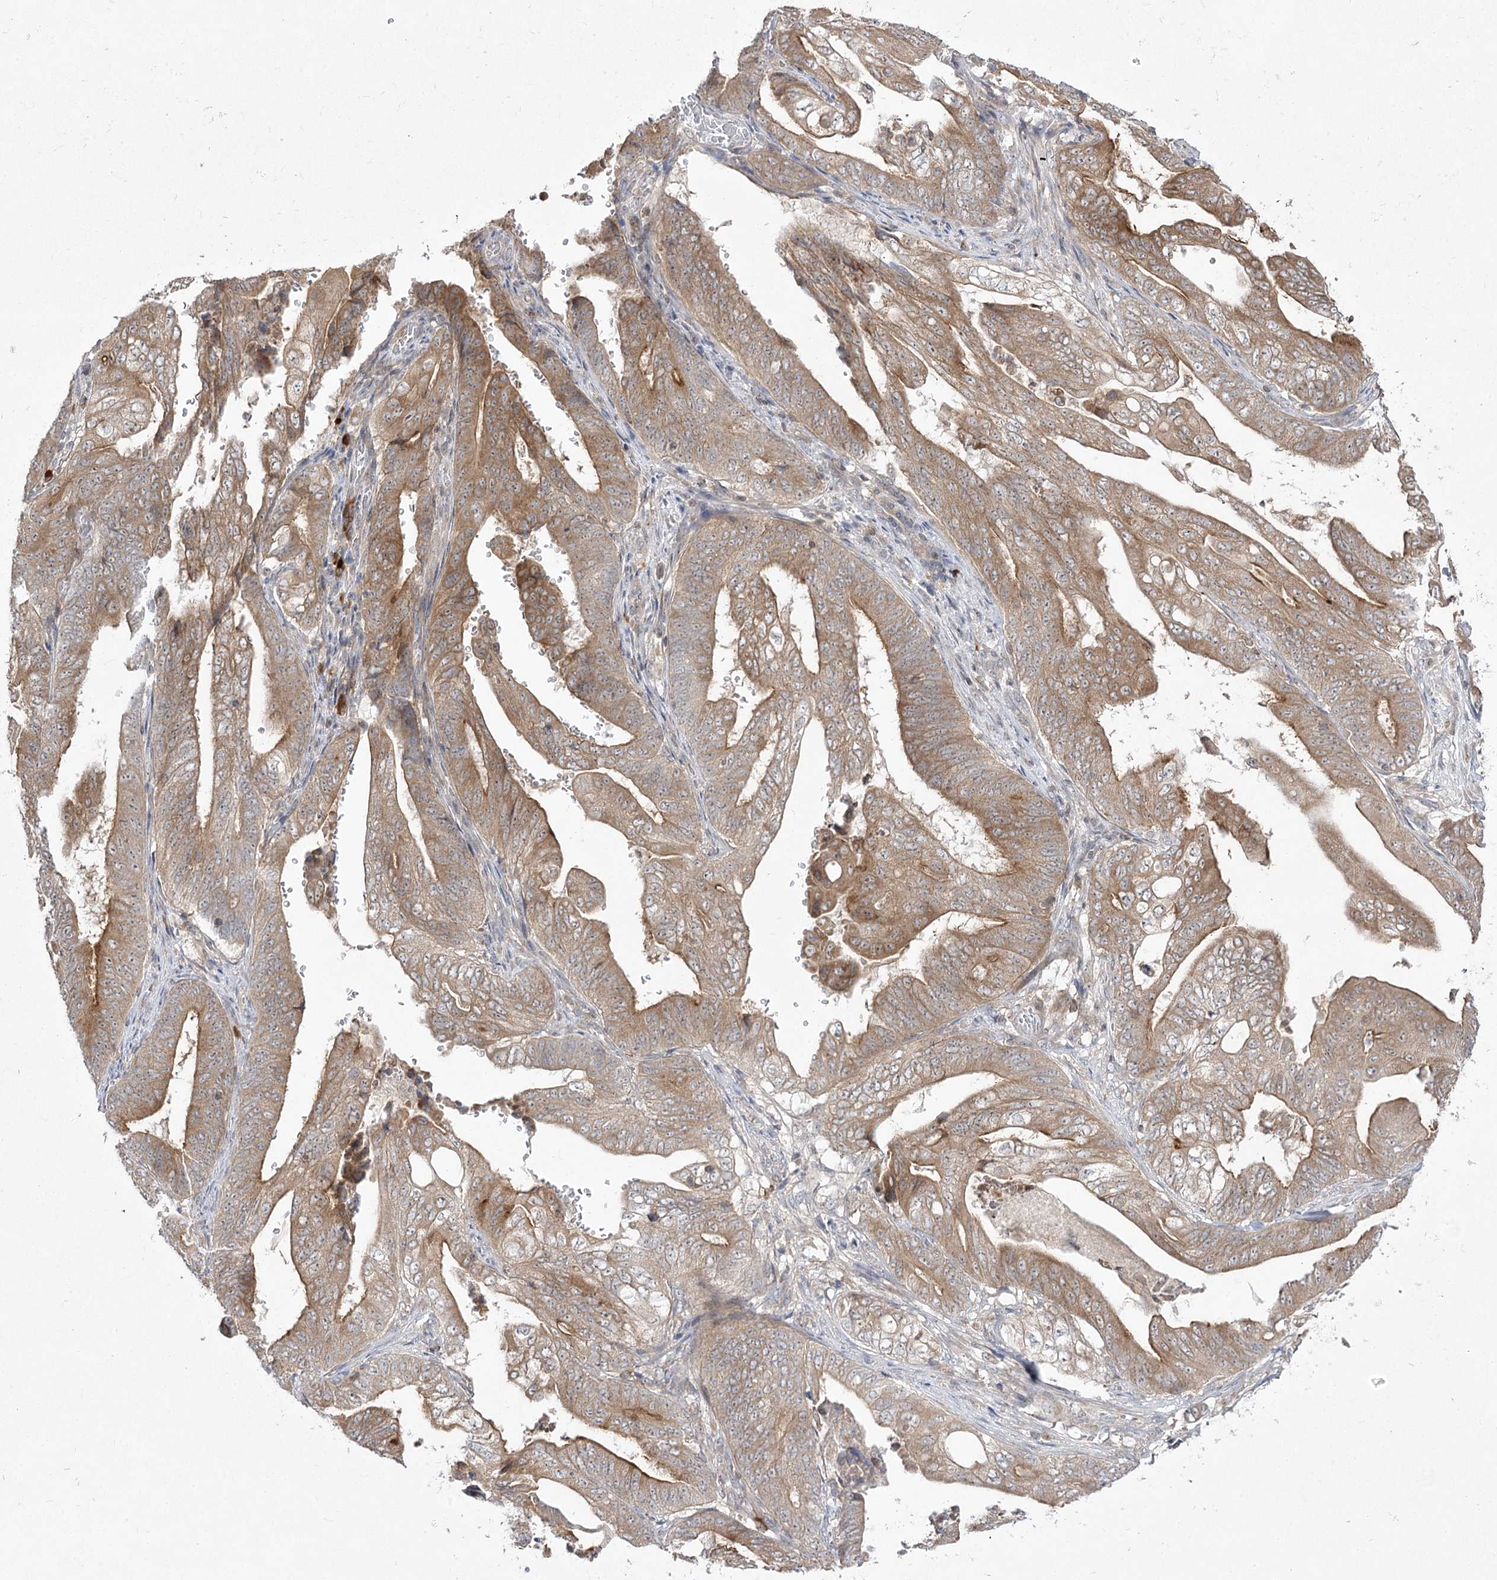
{"staining": {"intensity": "moderate", "quantity": ">75%", "location": "cytoplasmic/membranous"}, "tissue": "stomach cancer", "cell_type": "Tumor cells", "image_type": "cancer", "snomed": [{"axis": "morphology", "description": "Adenocarcinoma, NOS"}, {"axis": "topography", "description": "Stomach"}], "caption": "Immunohistochemistry (IHC) image of neoplastic tissue: human stomach cancer stained using immunohistochemistry (IHC) demonstrates medium levels of moderate protein expression localized specifically in the cytoplasmic/membranous of tumor cells, appearing as a cytoplasmic/membranous brown color.", "gene": "SYTL1", "patient": {"sex": "female", "age": 73}}